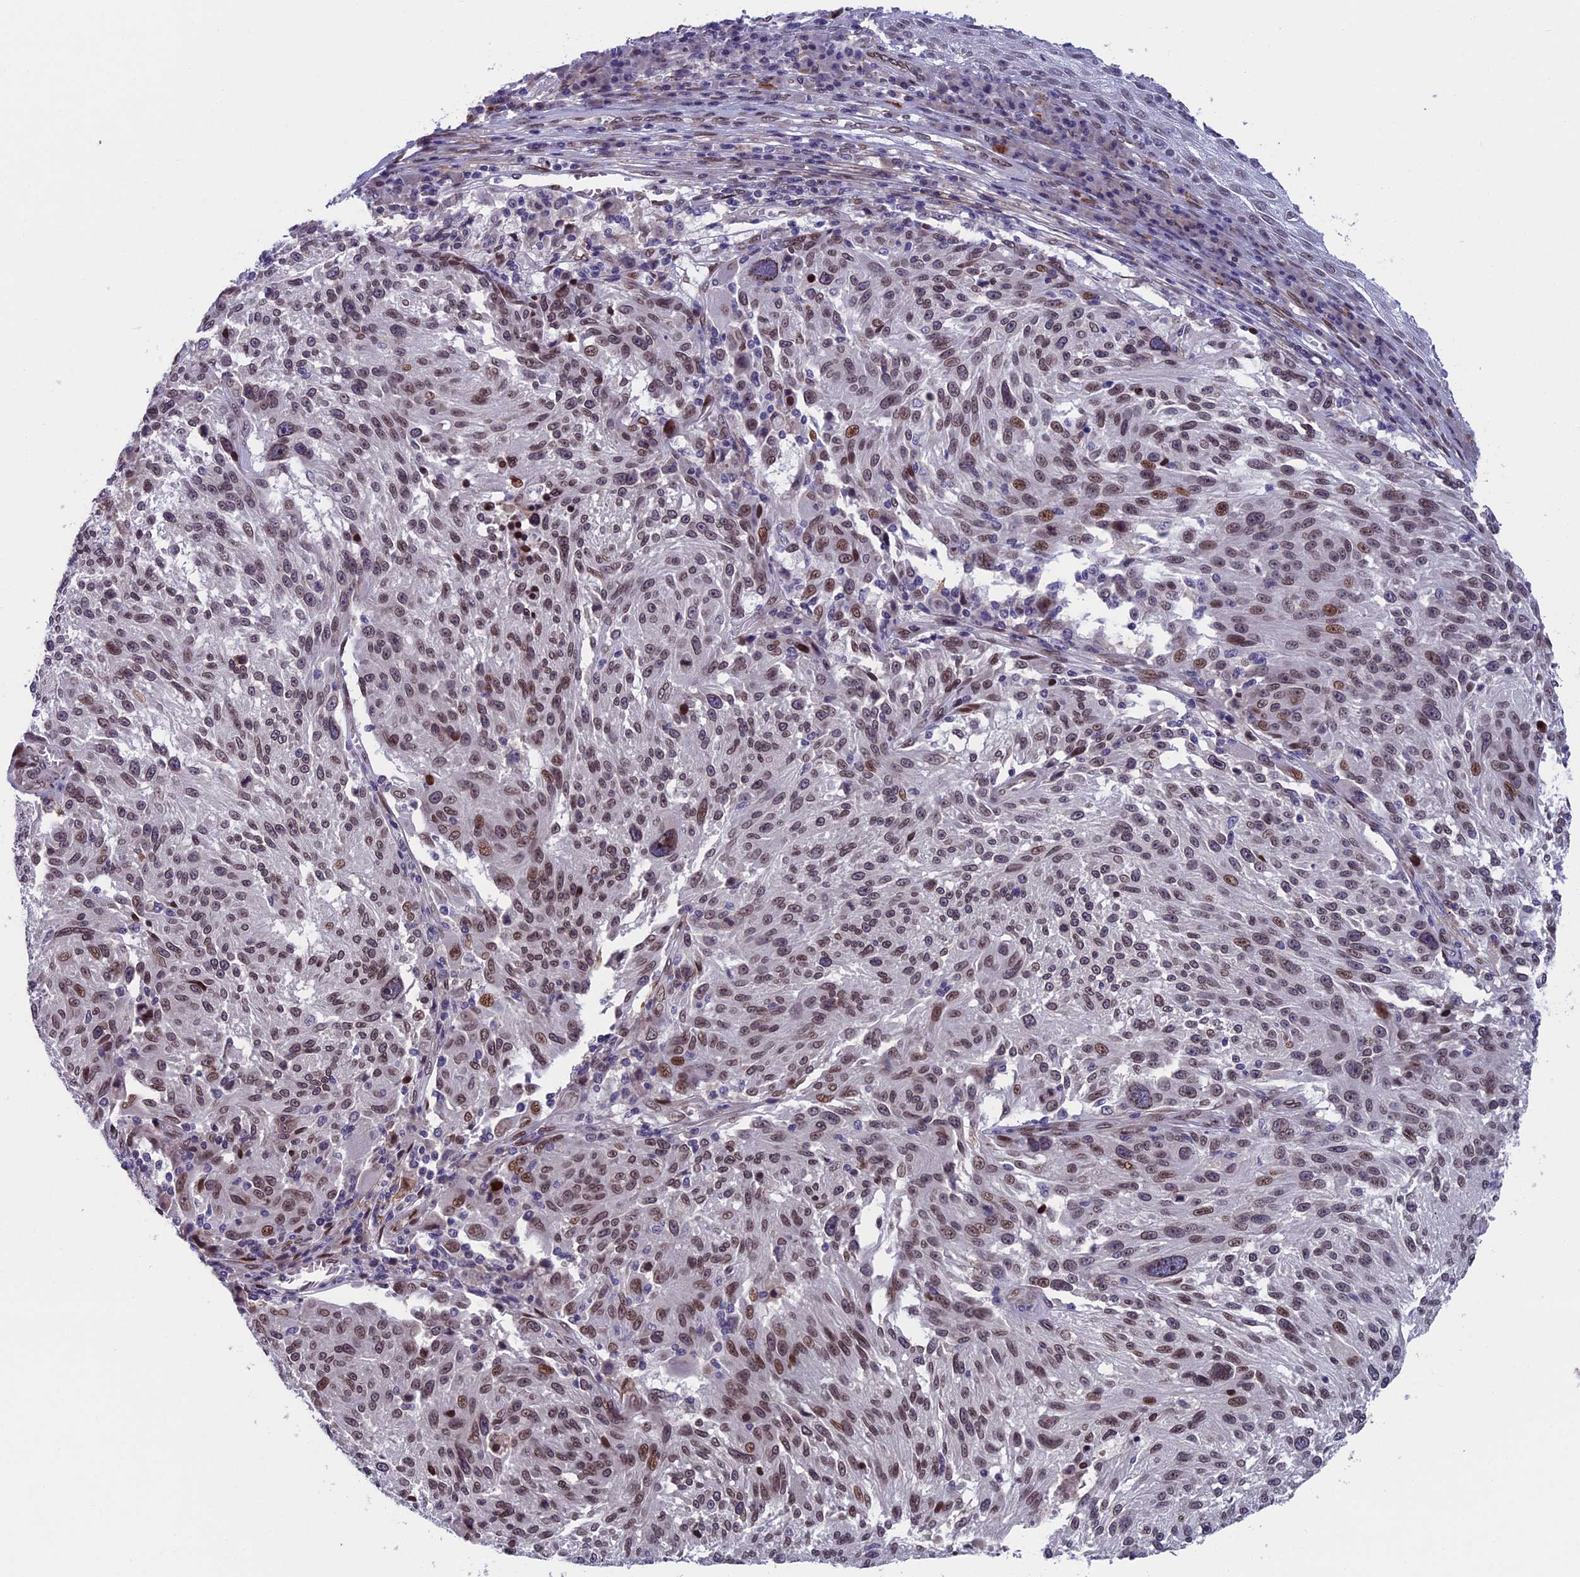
{"staining": {"intensity": "moderate", "quantity": ">75%", "location": "nuclear"}, "tissue": "melanoma", "cell_type": "Tumor cells", "image_type": "cancer", "snomed": [{"axis": "morphology", "description": "Malignant melanoma, NOS"}, {"axis": "topography", "description": "Skin"}], "caption": "Malignant melanoma stained with DAB (3,3'-diaminobenzidine) IHC displays medium levels of moderate nuclear expression in about >75% of tumor cells. Nuclei are stained in blue.", "gene": "GPSM1", "patient": {"sex": "male", "age": 53}}